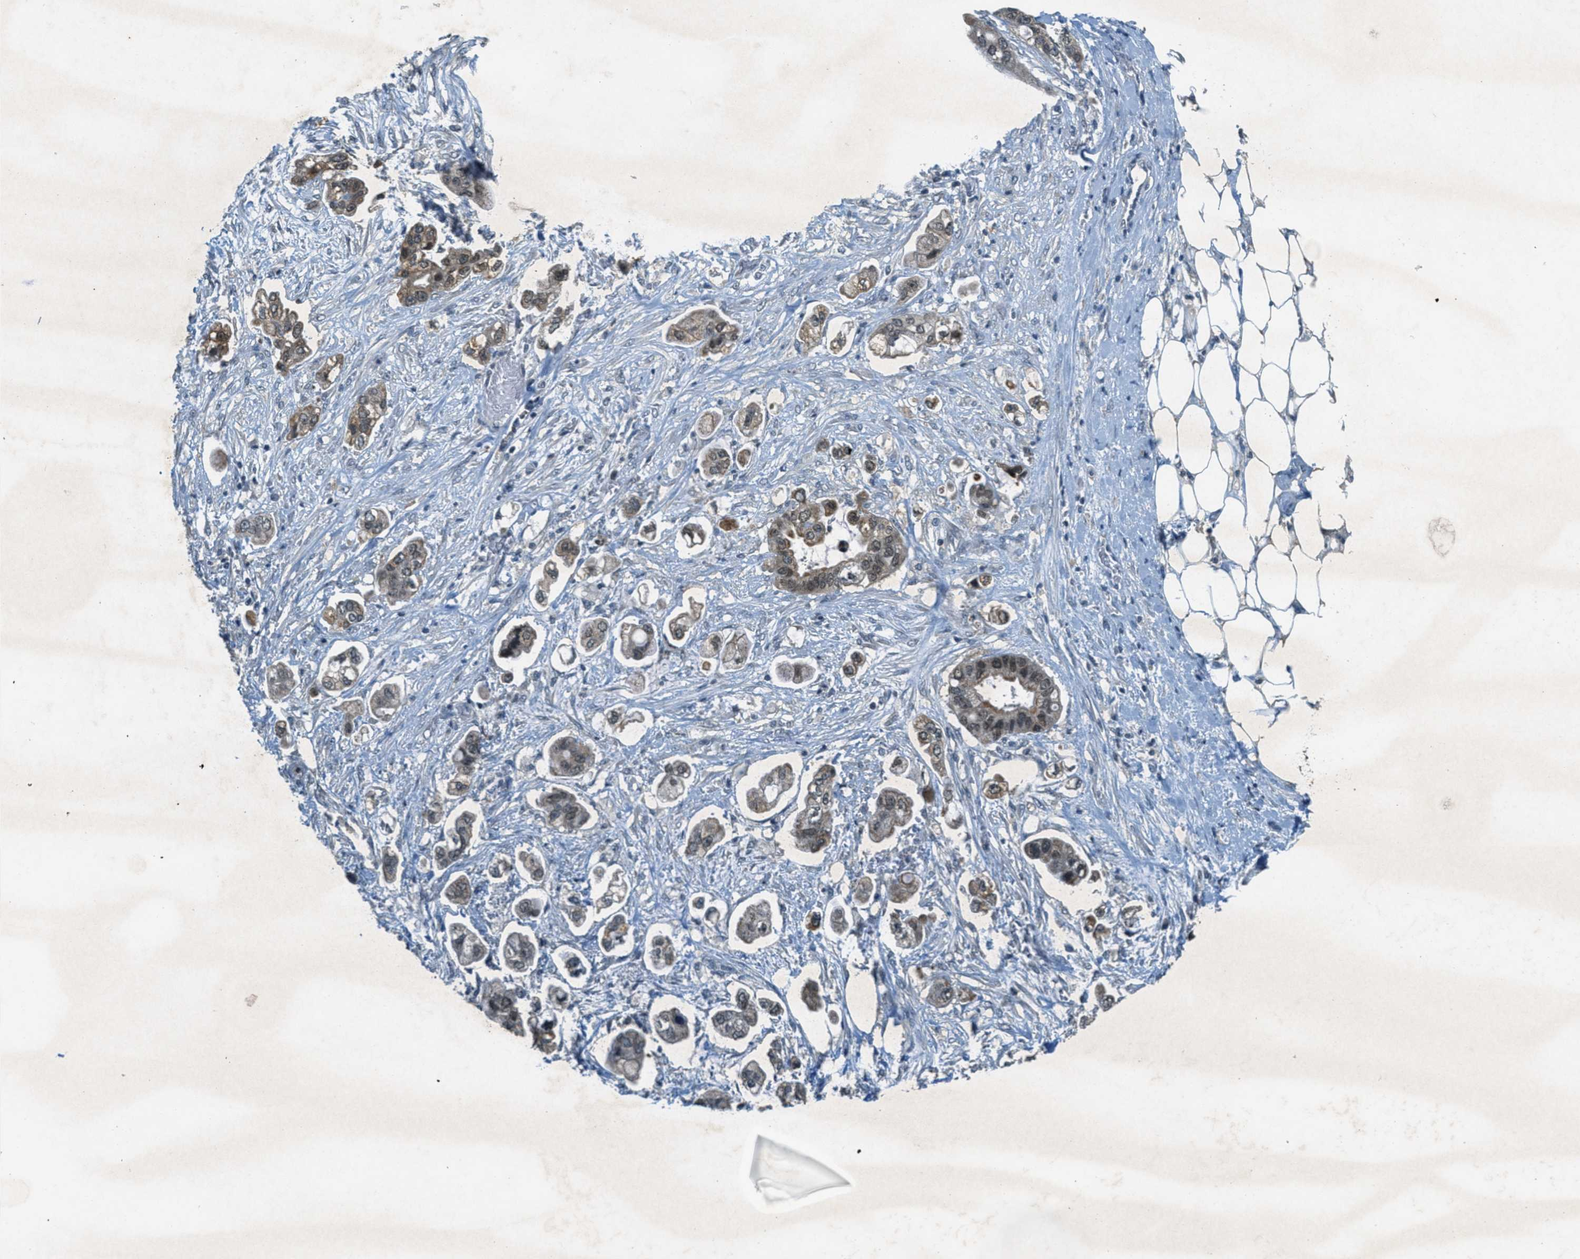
{"staining": {"intensity": "moderate", "quantity": ">75%", "location": "cytoplasmic/membranous,nuclear"}, "tissue": "stomach cancer", "cell_type": "Tumor cells", "image_type": "cancer", "snomed": [{"axis": "morphology", "description": "Adenocarcinoma, NOS"}, {"axis": "topography", "description": "Stomach"}], "caption": "An immunohistochemistry histopathology image of tumor tissue is shown. Protein staining in brown shows moderate cytoplasmic/membranous and nuclear positivity in stomach adenocarcinoma within tumor cells.", "gene": "TCF20", "patient": {"sex": "male", "age": 62}}